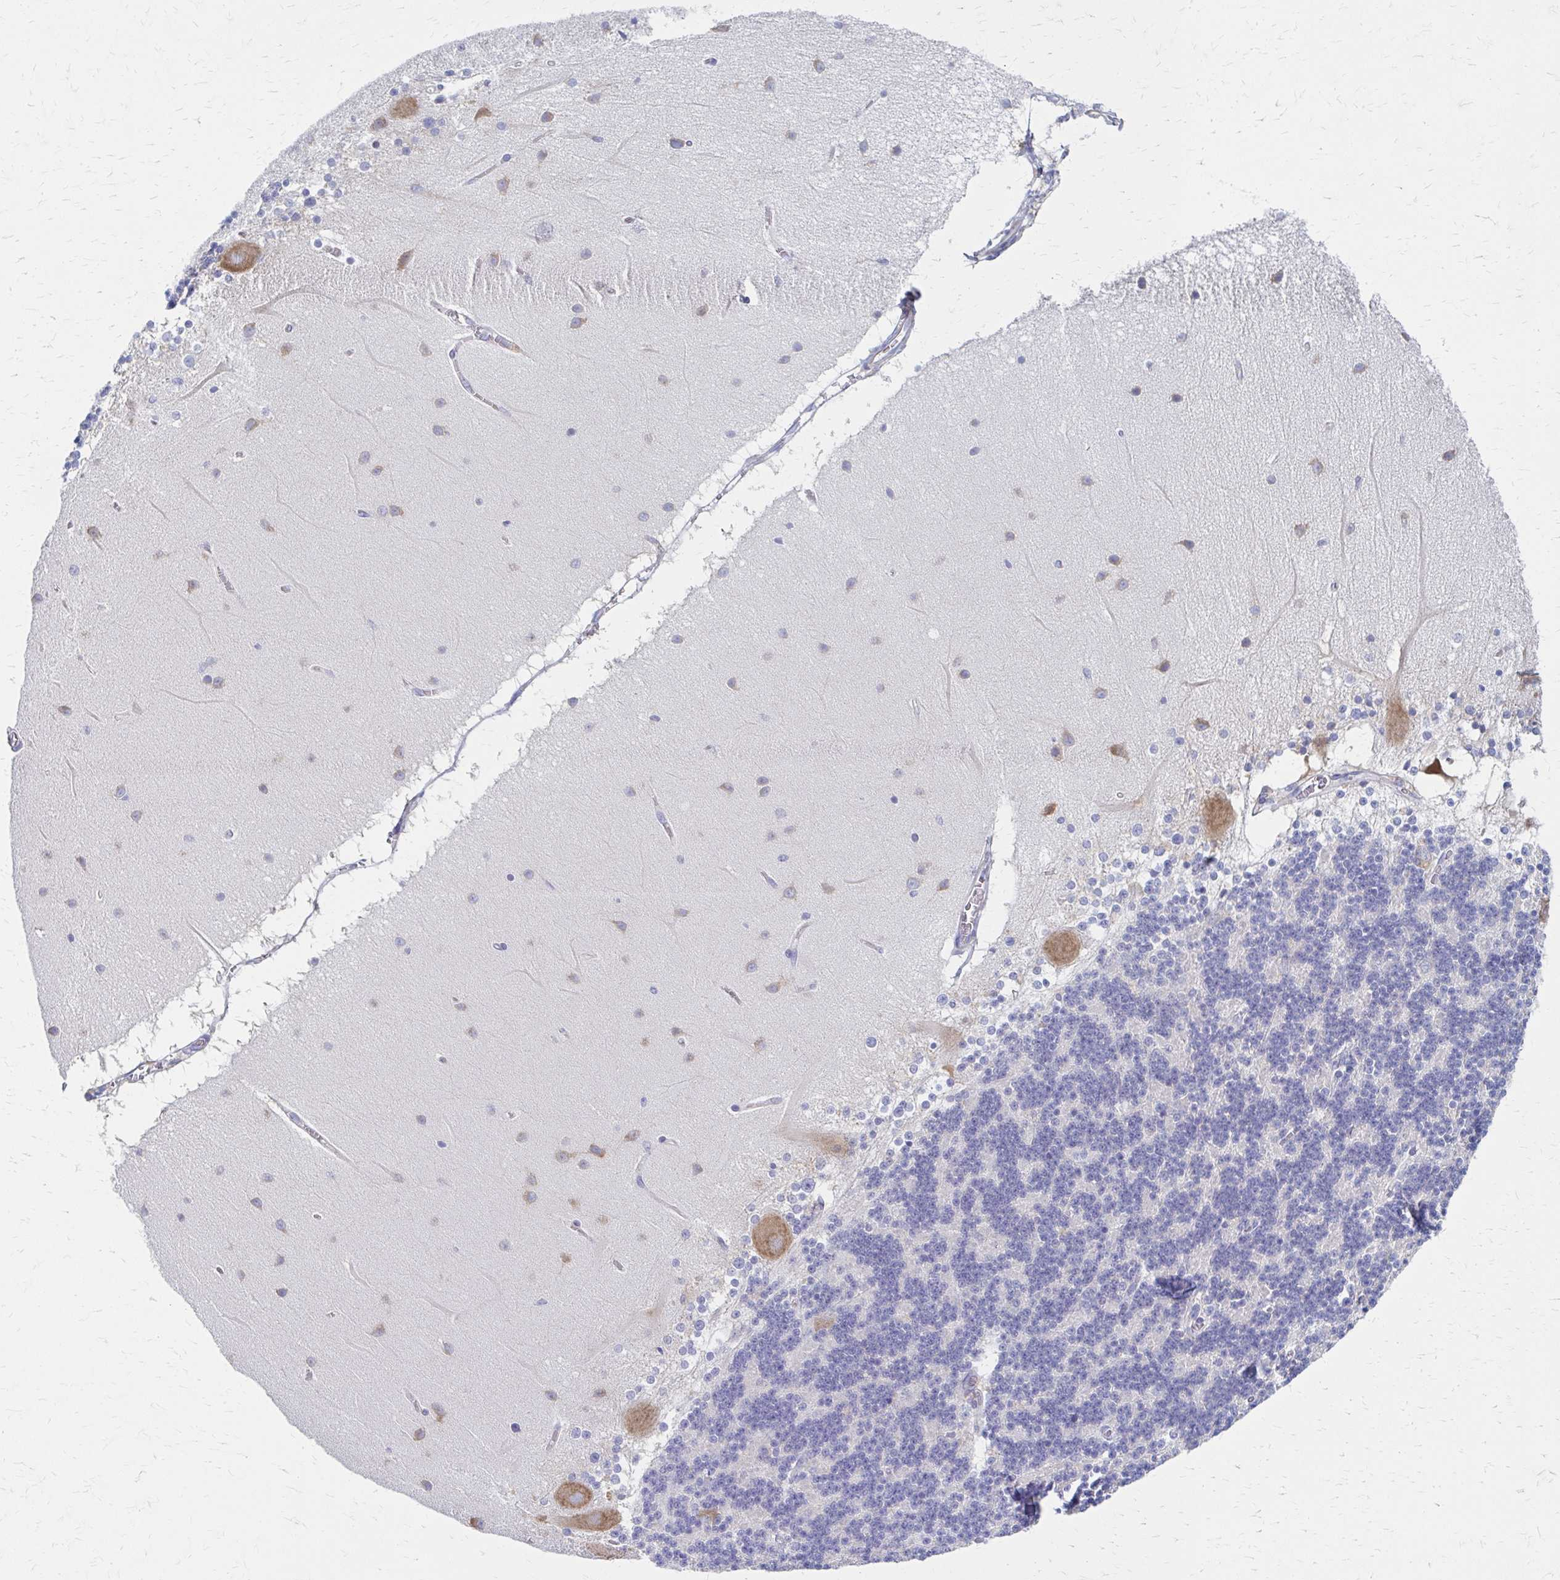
{"staining": {"intensity": "negative", "quantity": "none", "location": "none"}, "tissue": "cerebellum", "cell_type": "Cells in granular layer", "image_type": "normal", "snomed": [{"axis": "morphology", "description": "Normal tissue, NOS"}, {"axis": "topography", "description": "Cerebellum"}], "caption": "A photomicrograph of cerebellum stained for a protein demonstrates no brown staining in cells in granular layer.", "gene": "RPL27A", "patient": {"sex": "female", "age": 54}}